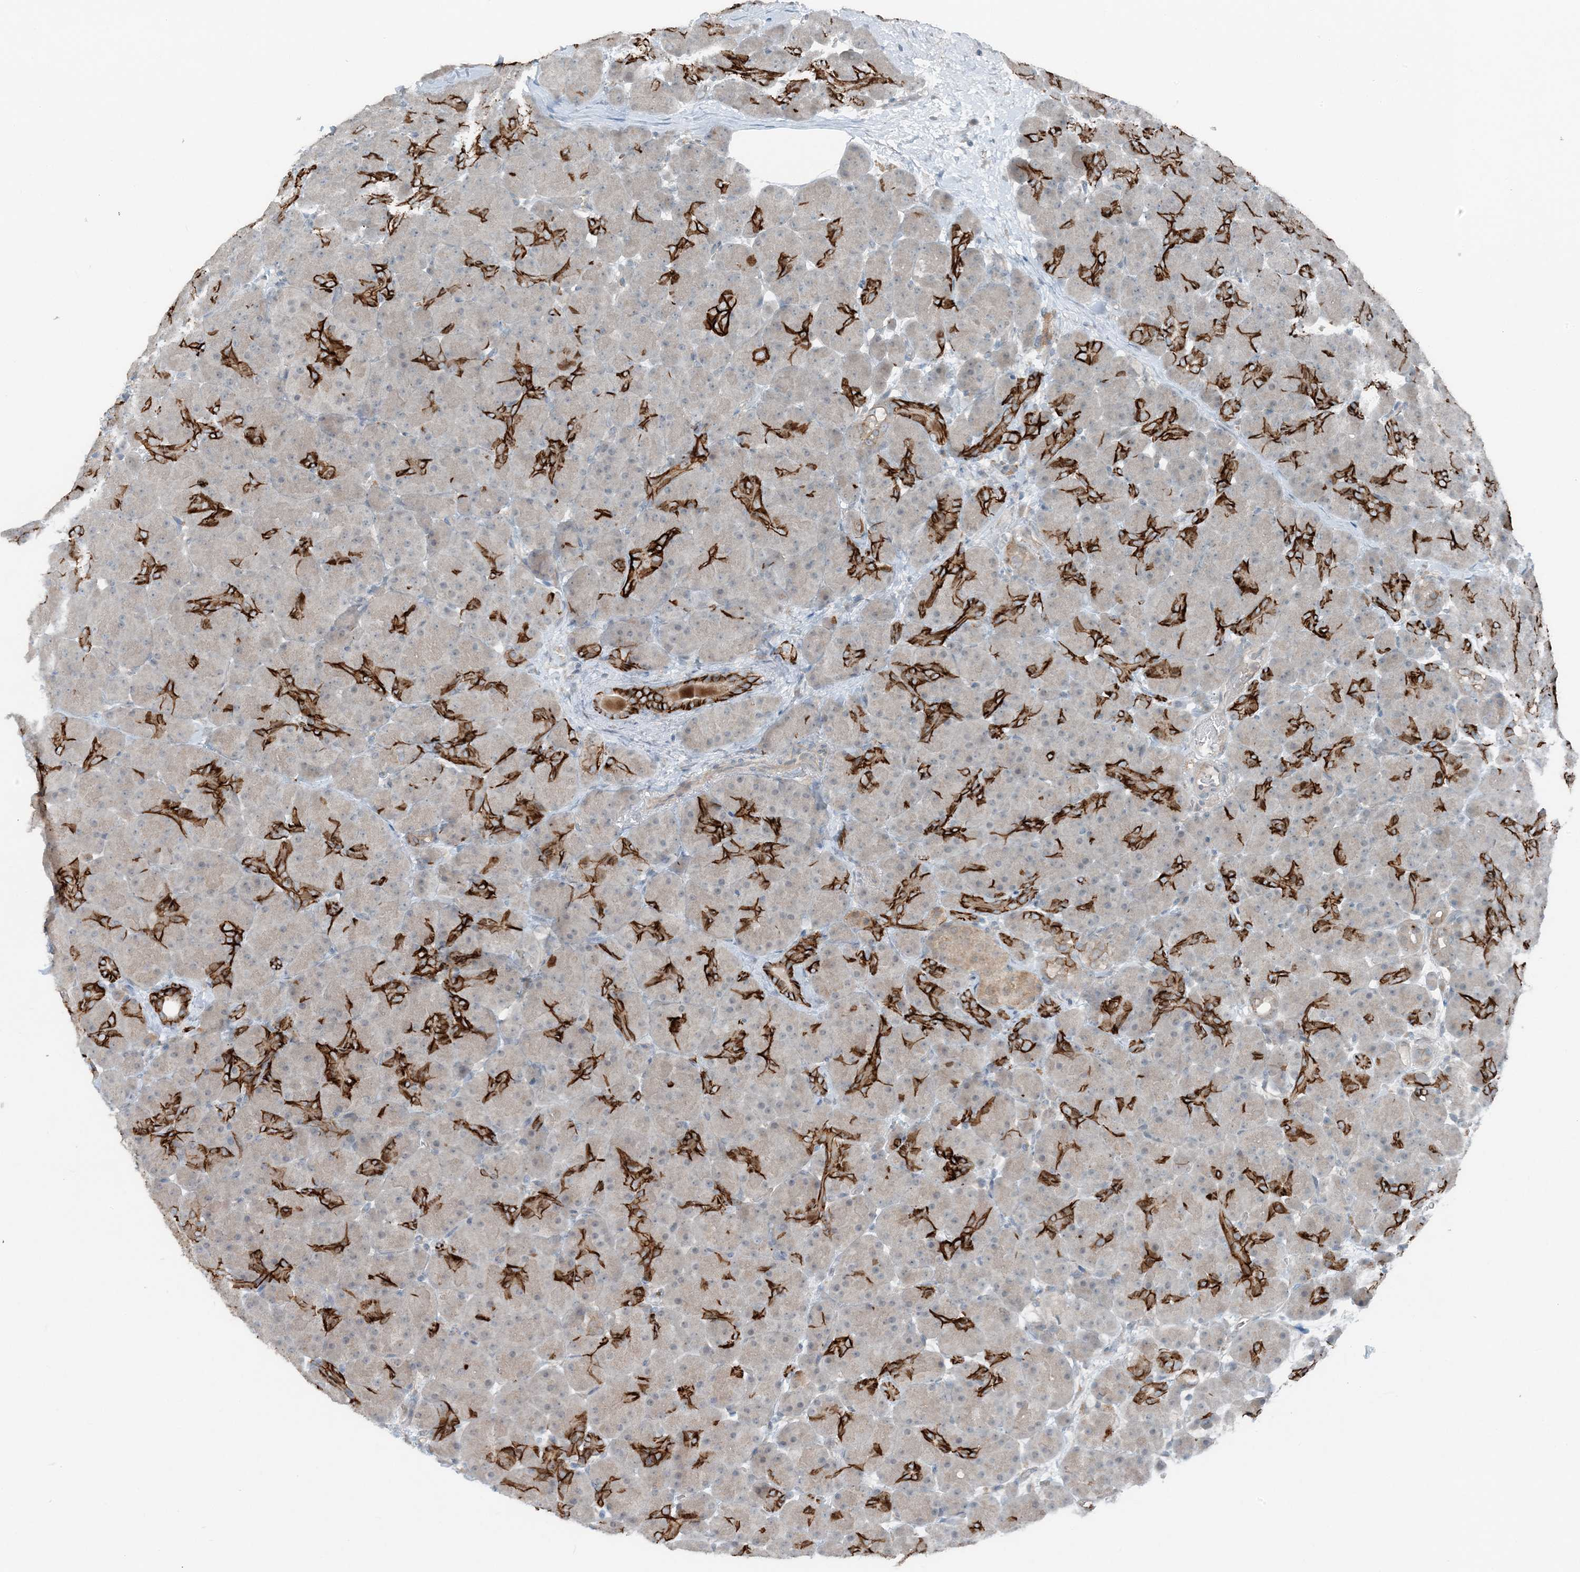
{"staining": {"intensity": "strong", "quantity": "25%-75%", "location": "cytoplasmic/membranous"}, "tissue": "pancreas", "cell_type": "Exocrine glandular cells", "image_type": "normal", "snomed": [{"axis": "morphology", "description": "Normal tissue, NOS"}, {"axis": "topography", "description": "Pancreas"}], "caption": "This micrograph exhibits IHC staining of normal pancreas, with high strong cytoplasmic/membranous positivity in approximately 25%-75% of exocrine glandular cells.", "gene": "MITD1", "patient": {"sex": "male", "age": 66}}